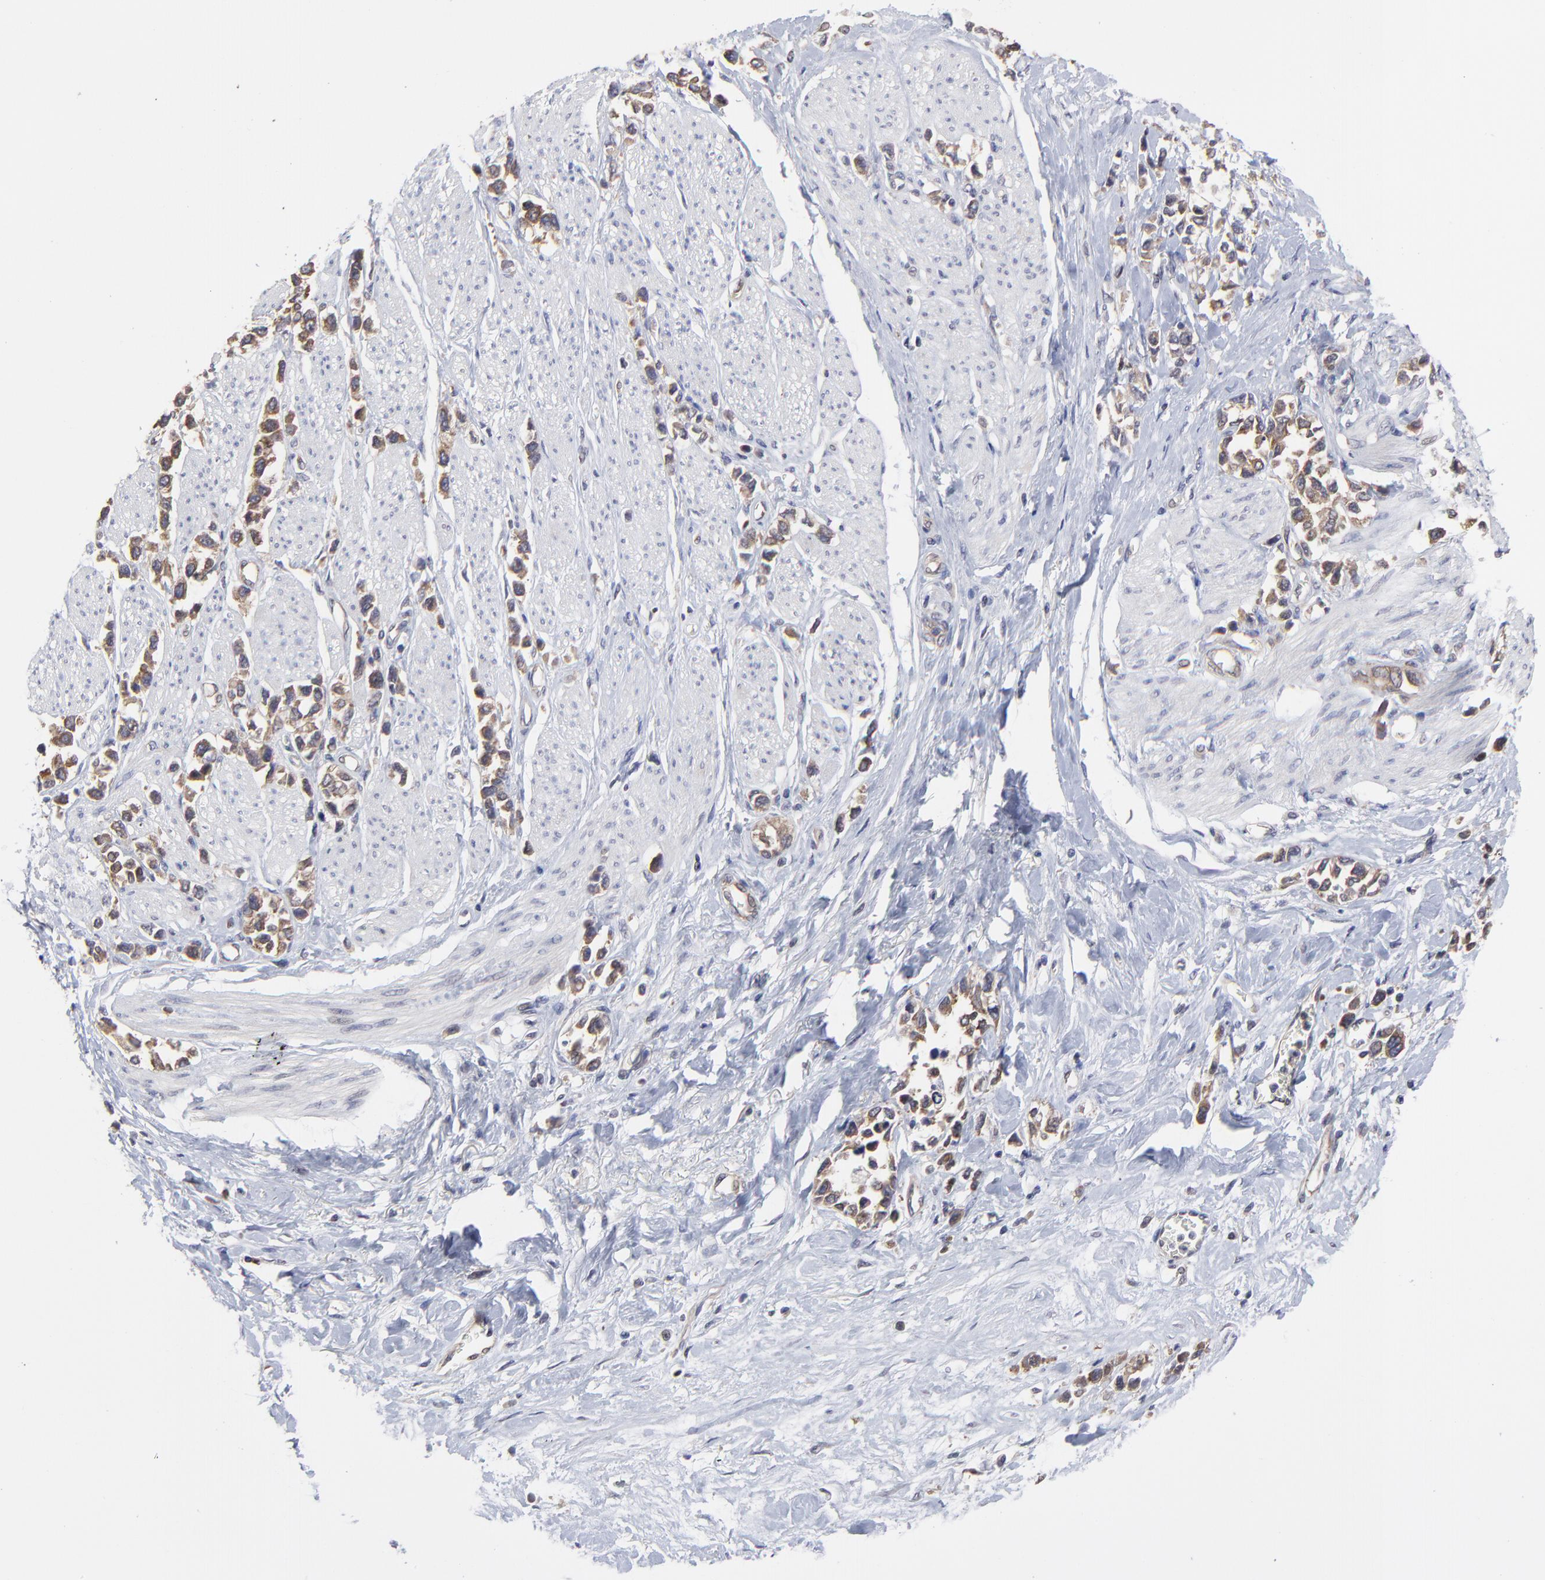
{"staining": {"intensity": "moderate", "quantity": ">75%", "location": "cytoplasmic/membranous"}, "tissue": "stomach cancer", "cell_type": "Tumor cells", "image_type": "cancer", "snomed": [{"axis": "morphology", "description": "Adenocarcinoma, NOS"}, {"axis": "topography", "description": "Stomach, upper"}], "caption": "The micrograph reveals immunohistochemical staining of stomach adenocarcinoma. There is moderate cytoplasmic/membranous positivity is seen in about >75% of tumor cells.", "gene": "GART", "patient": {"sex": "male", "age": 76}}